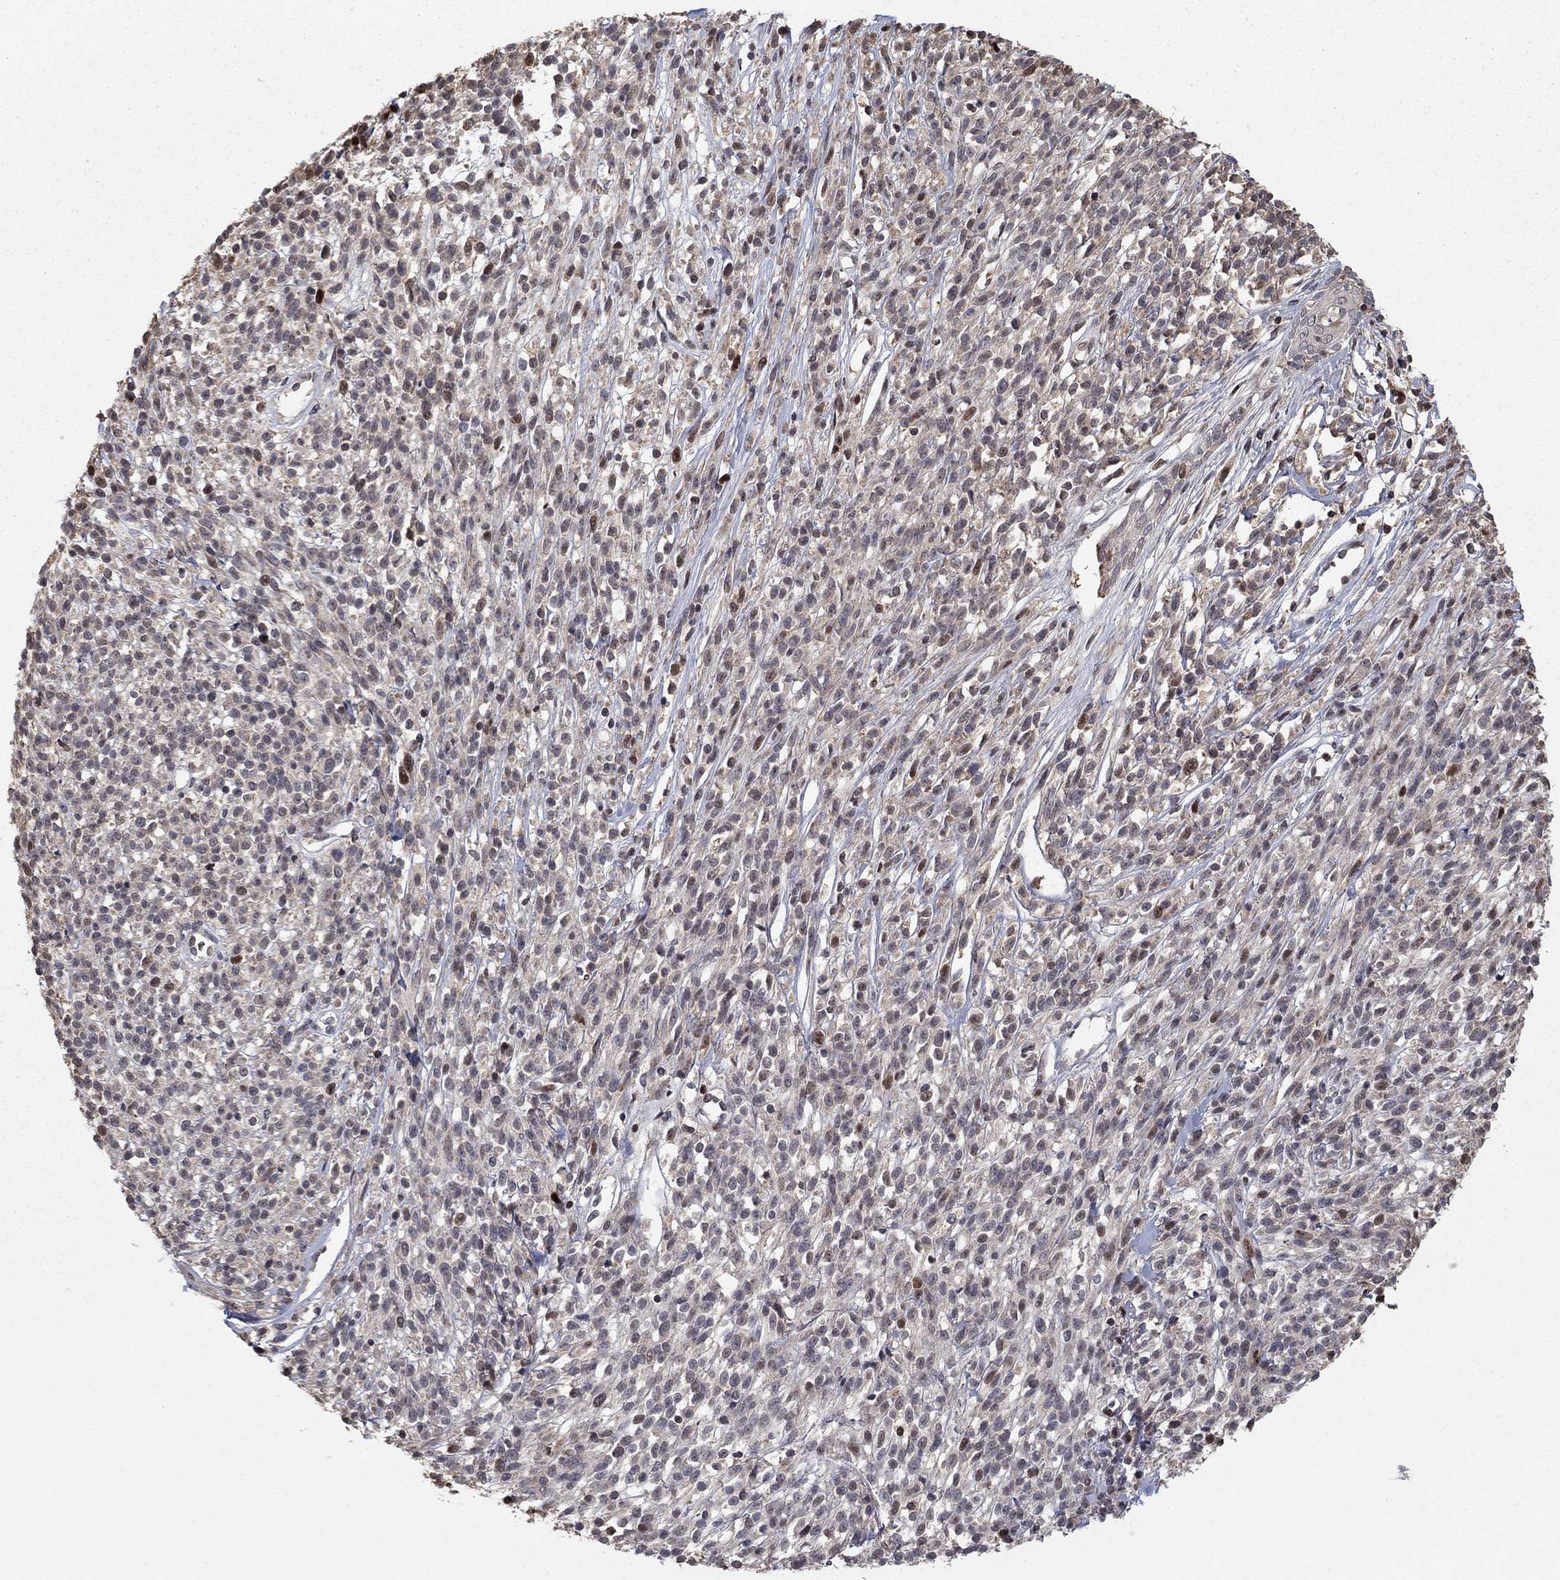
{"staining": {"intensity": "strong", "quantity": "<25%", "location": "nuclear"}, "tissue": "melanoma", "cell_type": "Tumor cells", "image_type": "cancer", "snomed": [{"axis": "morphology", "description": "Malignant melanoma, NOS"}, {"axis": "topography", "description": "Skin"}, {"axis": "topography", "description": "Skin of trunk"}], "caption": "Malignant melanoma was stained to show a protein in brown. There is medium levels of strong nuclear staining in about <25% of tumor cells. (Stains: DAB in brown, nuclei in blue, Microscopy: brightfield microscopy at high magnification).", "gene": "LPCAT4", "patient": {"sex": "male", "age": 74}}